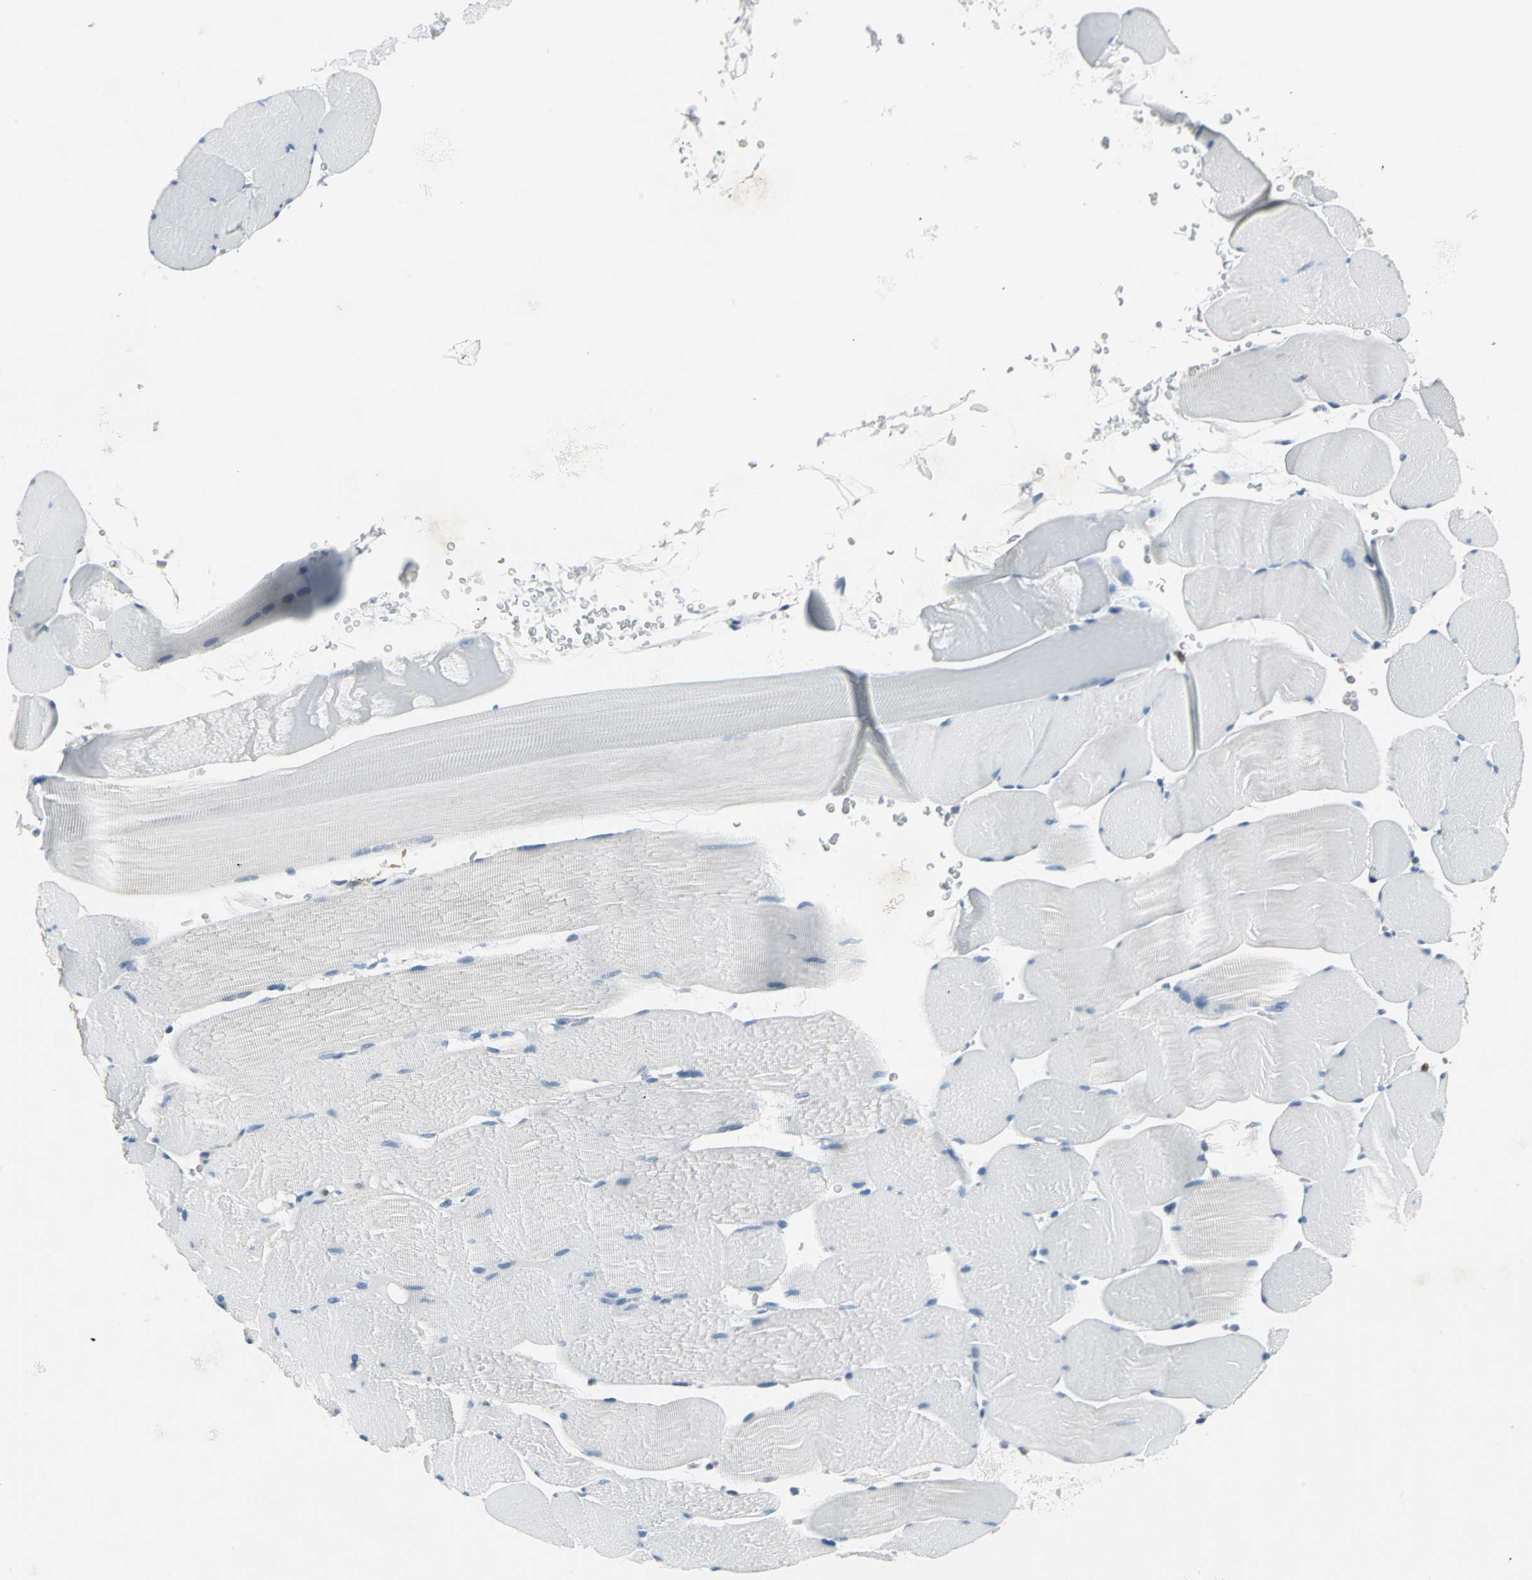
{"staining": {"intensity": "negative", "quantity": "none", "location": "none"}, "tissue": "skeletal muscle", "cell_type": "Myocytes", "image_type": "normal", "snomed": [{"axis": "morphology", "description": "Normal tissue, NOS"}, {"axis": "topography", "description": "Skeletal muscle"}], "caption": "Image shows no significant protein positivity in myocytes of unremarkable skeletal muscle.", "gene": "IQGAP2", "patient": {"sex": "male", "age": 62}}